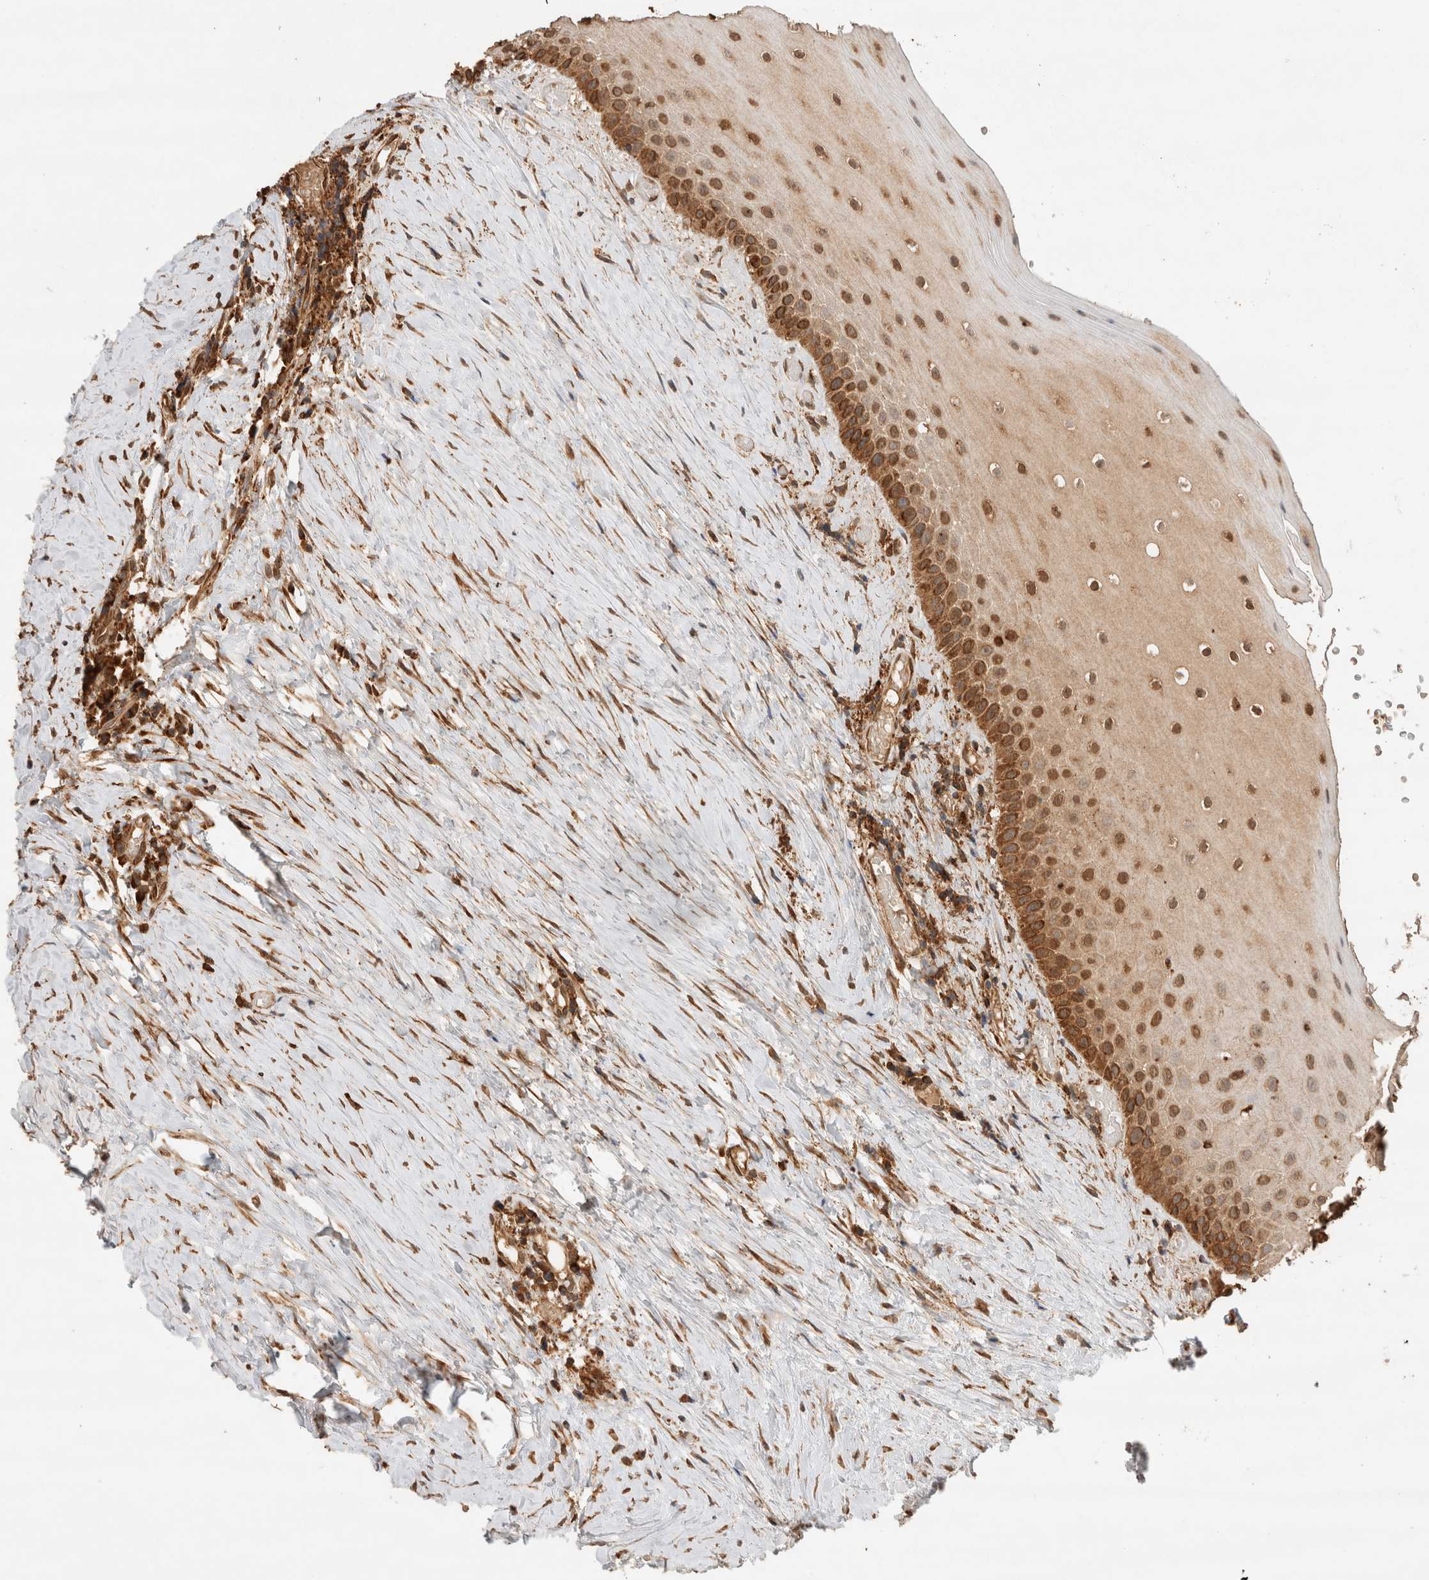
{"staining": {"intensity": "moderate", "quantity": ">75%", "location": "cytoplasmic/membranous"}, "tissue": "oral mucosa", "cell_type": "Squamous epithelial cells", "image_type": "normal", "snomed": [{"axis": "morphology", "description": "Normal tissue, NOS"}, {"axis": "topography", "description": "Skeletal muscle"}, {"axis": "topography", "description": "Oral tissue"}, {"axis": "topography", "description": "Peripheral nerve tissue"}], "caption": "Immunohistochemical staining of unremarkable human oral mucosa reveals medium levels of moderate cytoplasmic/membranous staining in about >75% of squamous epithelial cells. (brown staining indicates protein expression, while blue staining denotes nuclei).", "gene": "ERAP1", "patient": {"sex": "female", "age": 84}}